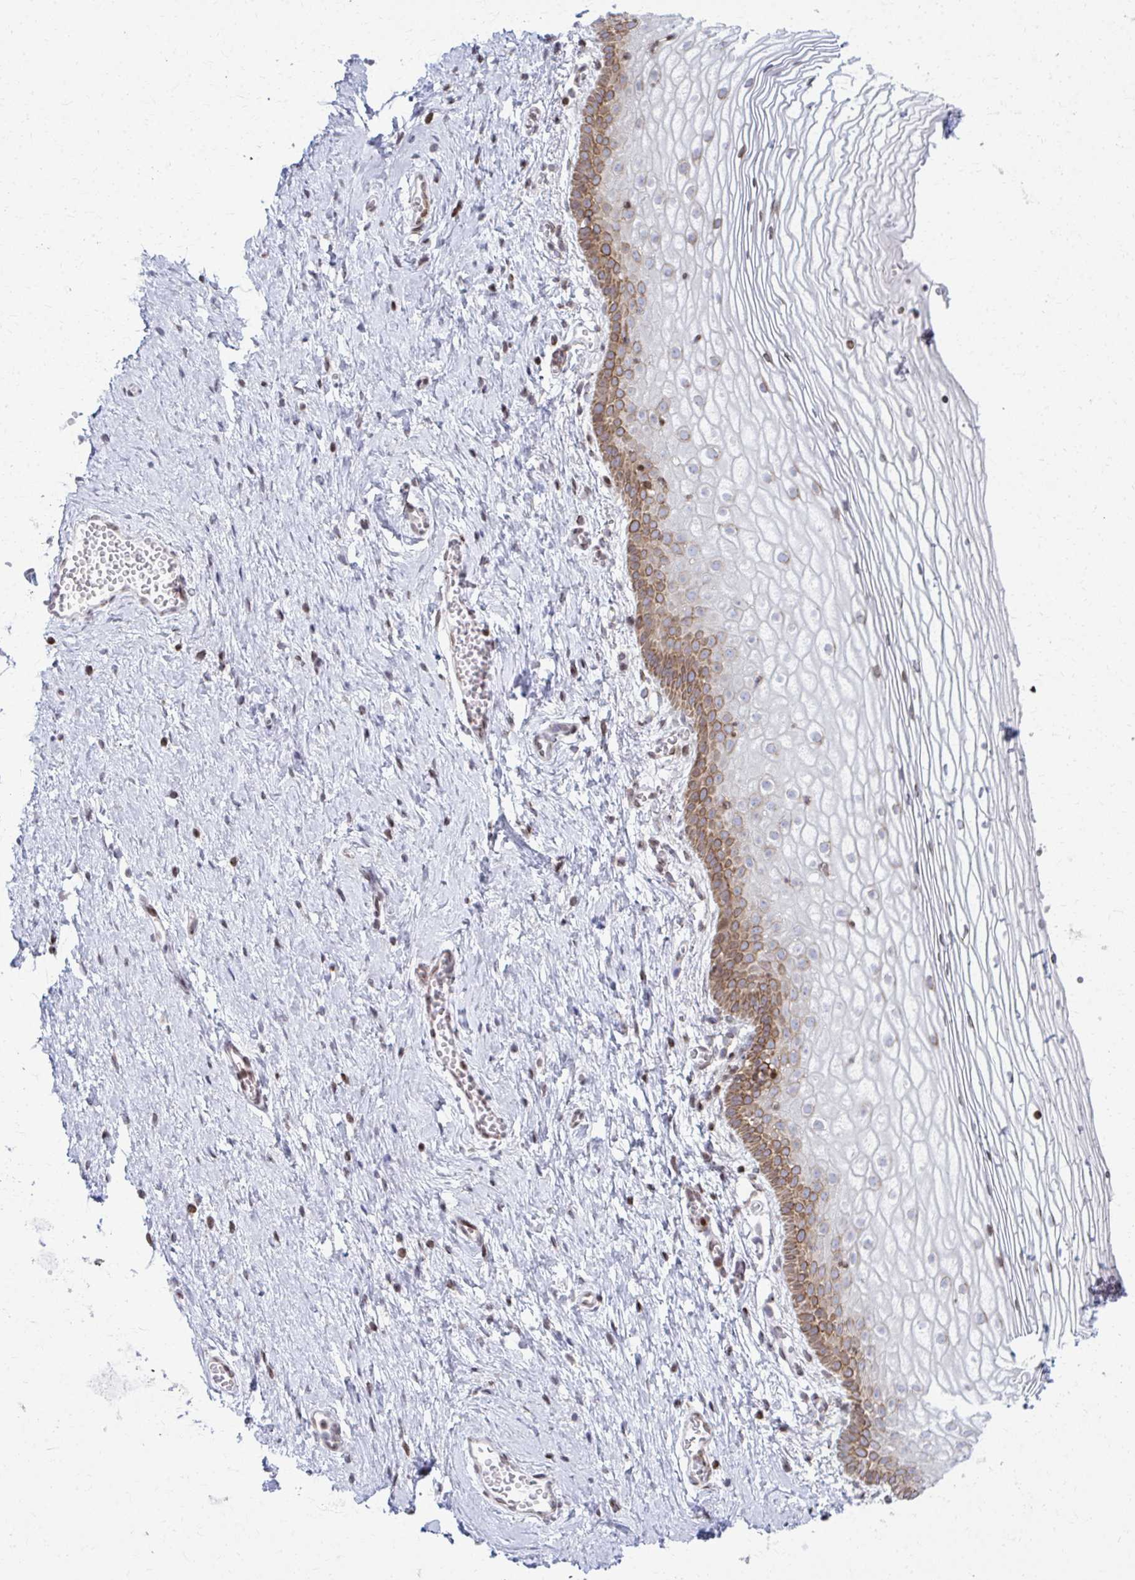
{"staining": {"intensity": "moderate", "quantity": "<25%", "location": "nuclear"}, "tissue": "vagina", "cell_type": "Squamous epithelial cells", "image_type": "normal", "snomed": [{"axis": "morphology", "description": "Normal tissue, NOS"}, {"axis": "topography", "description": "Vagina"}], "caption": "High-power microscopy captured an immunohistochemistry (IHC) micrograph of benign vagina, revealing moderate nuclear expression in approximately <25% of squamous epithelial cells. The staining is performed using DAB brown chromogen to label protein expression. The nuclei are counter-stained blue using hematoxylin.", "gene": "AP5M1", "patient": {"sex": "female", "age": 56}}